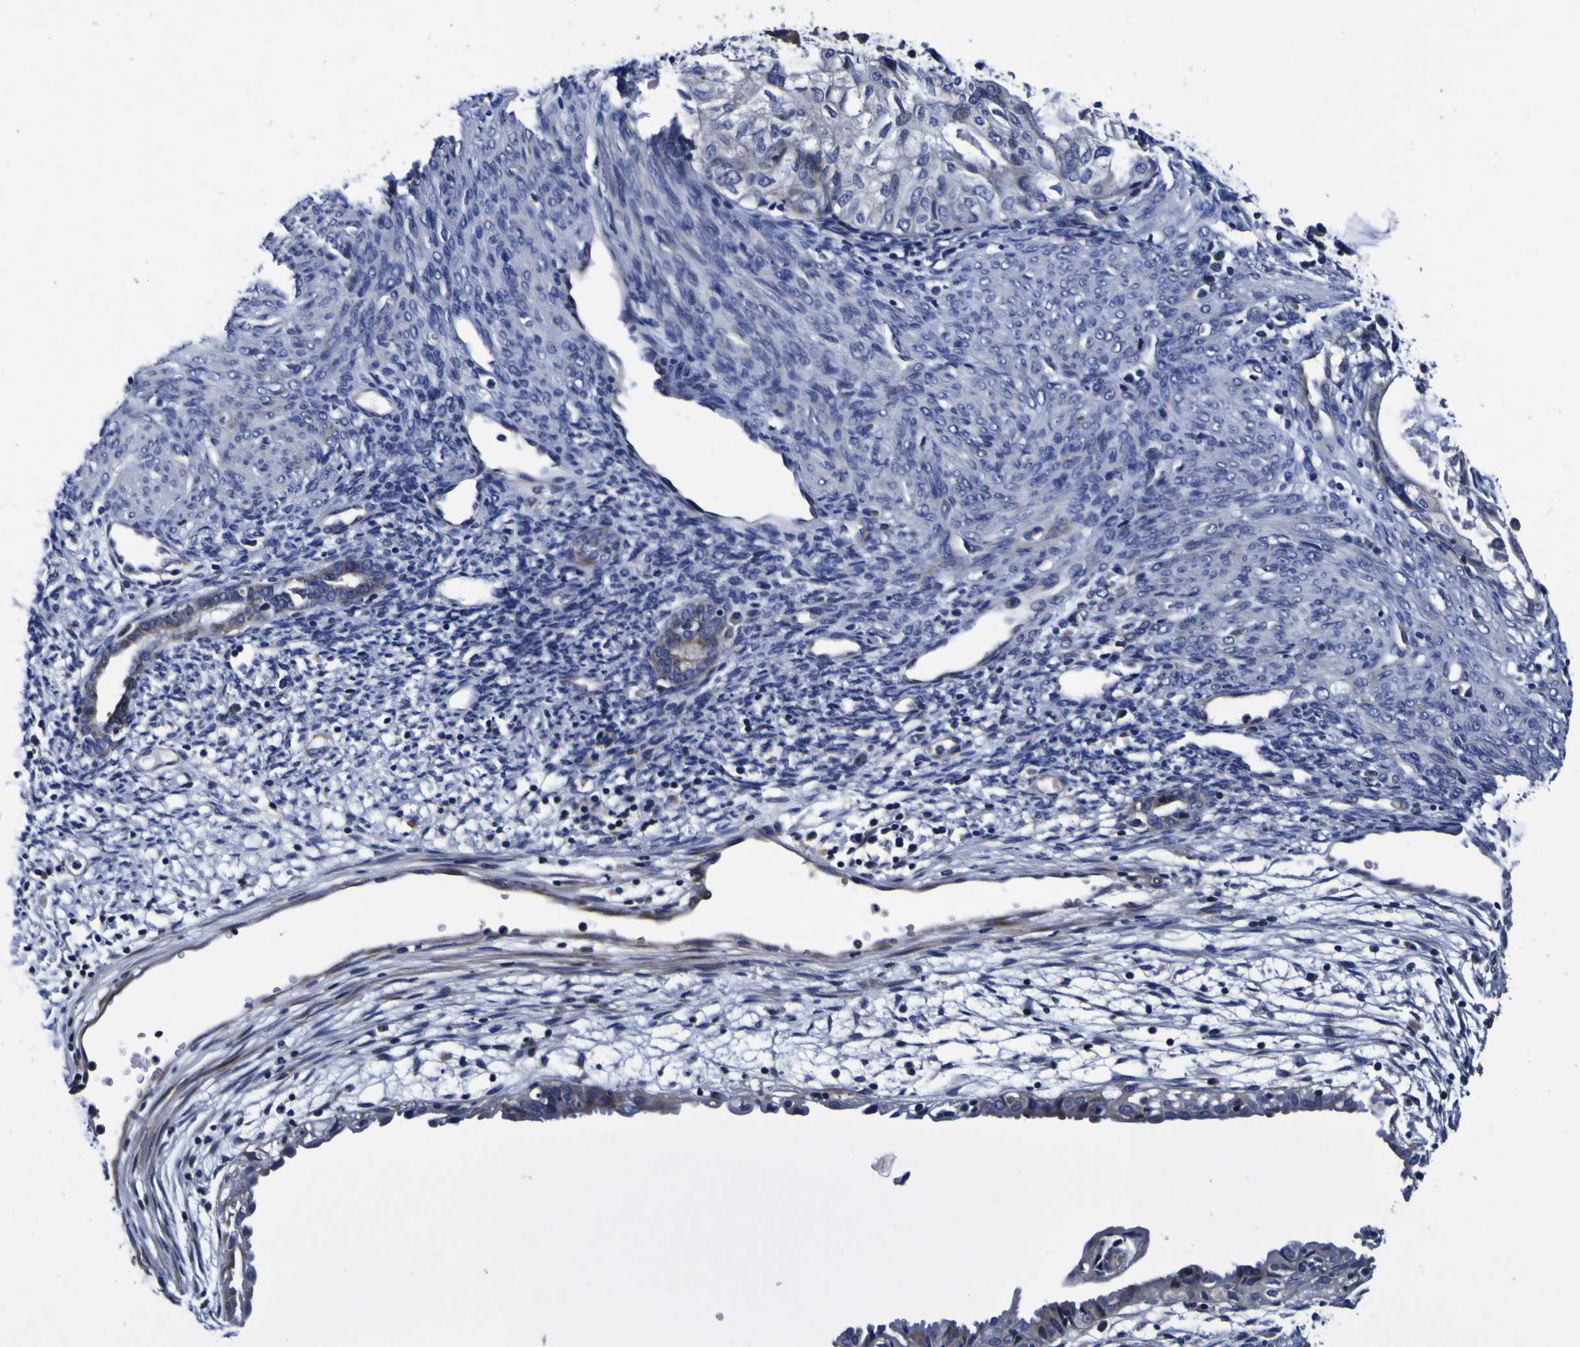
{"staining": {"intensity": "weak", "quantity": "<25%", "location": "cytoplasmic/membranous"}, "tissue": "cervical cancer", "cell_type": "Tumor cells", "image_type": "cancer", "snomed": [{"axis": "morphology", "description": "Normal tissue, NOS"}, {"axis": "morphology", "description": "Adenocarcinoma, NOS"}, {"axis": "topography", "description": "Cervix"}, {"axis": "topography", "description": "Endometrium"}], "caption": "DAB (3,3'-diaminobenzidine) immunohistochemical staining of human cervical cancer demonstrates no significant positivity in tumor cells. (Stains: DAB (3,3'-diaminobenzidine) immunohistochemistry (IHC) with hematoxylin counter stain, Microscopy: brightfield microscopy at high magnification).", "gene": "PDLIM4", "patient": {"sex": "female", "age": 86}}